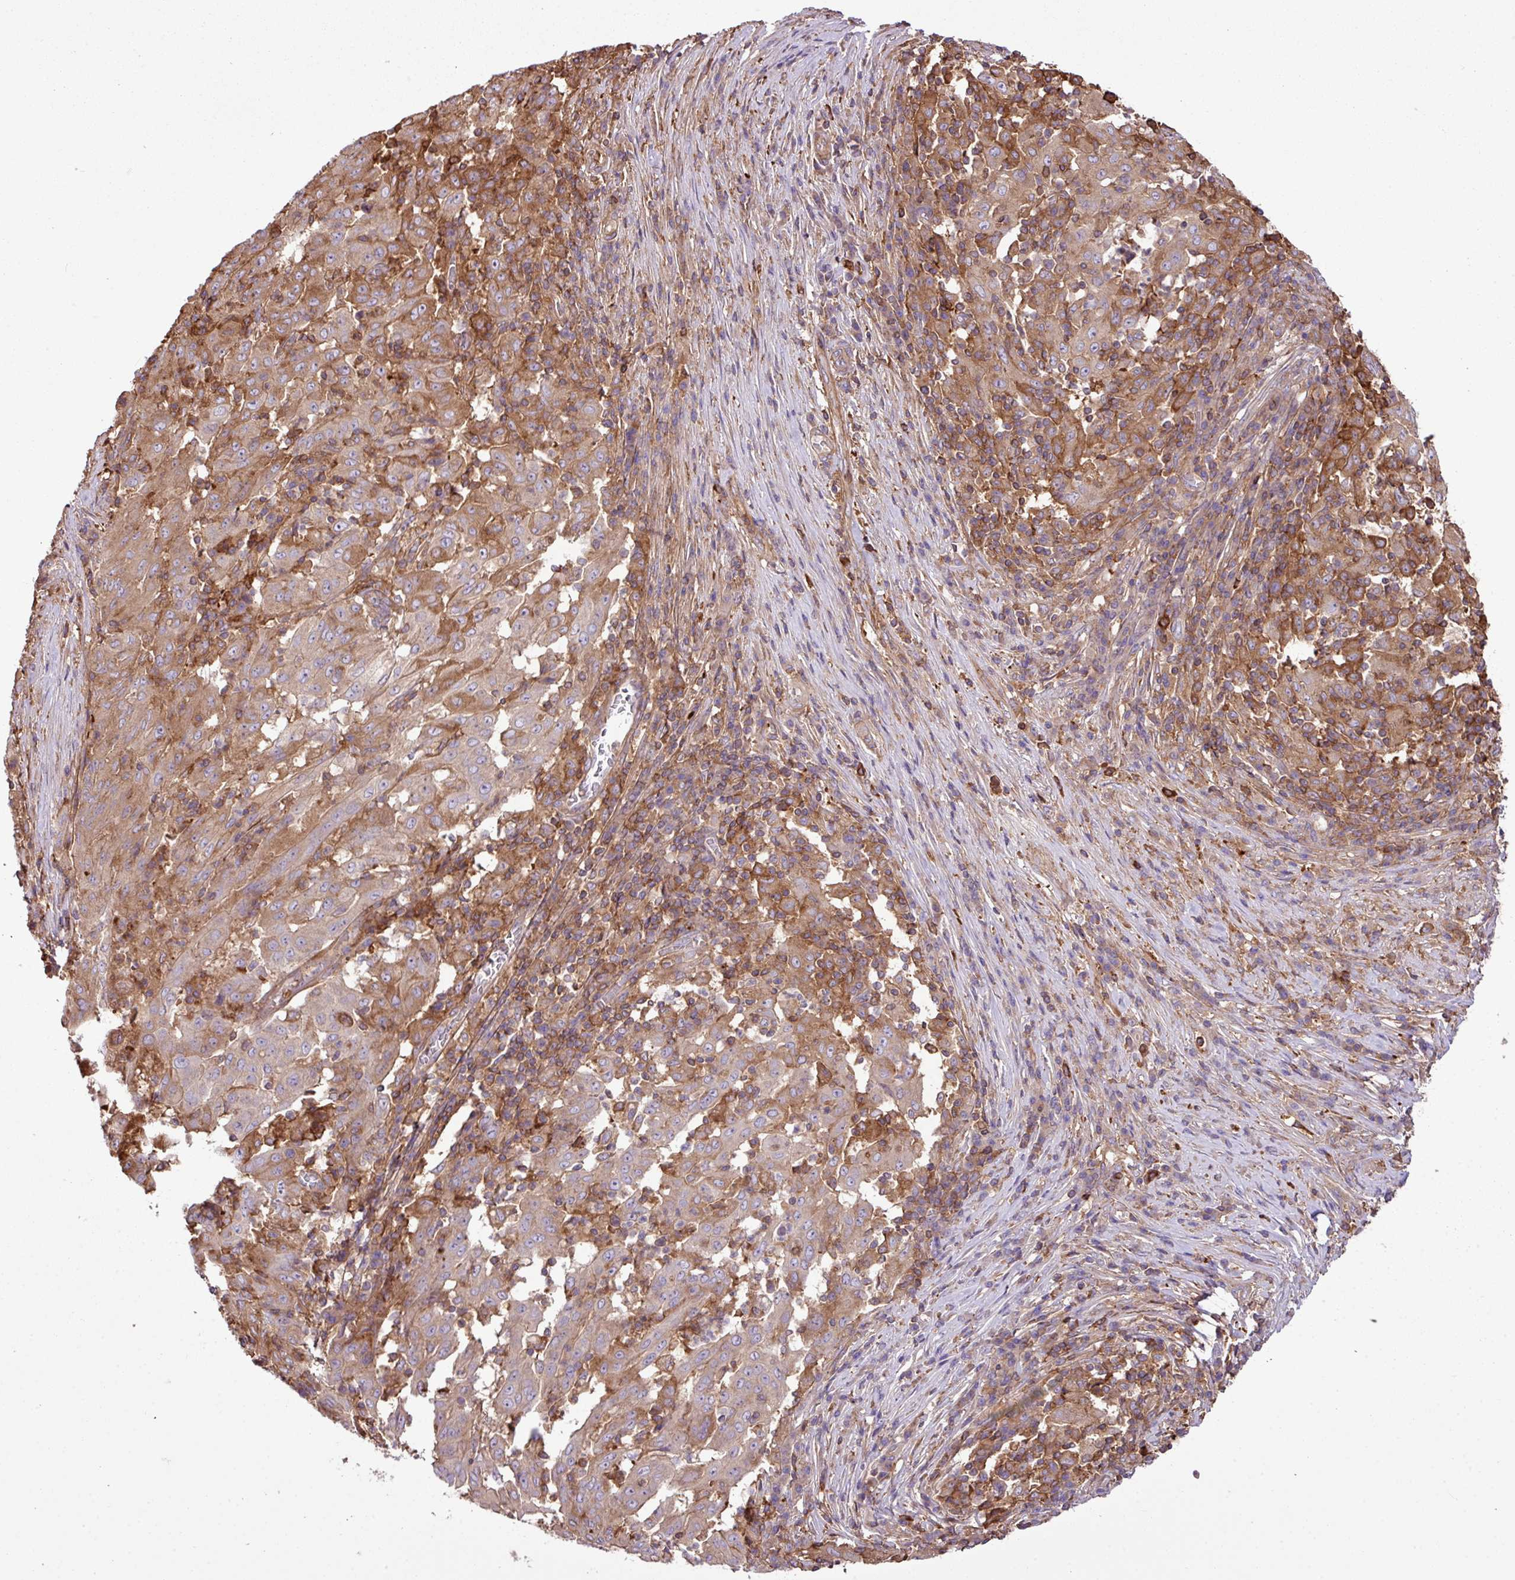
{"staining": {"intensity": "moderate", "quantity": "<25%", "location": "cytoplasmic/membranous"}, "tissue": "pancreatic cancer", "cell_type": "Tumor cells", "image_type": "cancer", "snomed": [{"axis": "morphology", "description": "Adenocarcinoma, NOS"}, {"axis": "topography", "description": "Pancreas"}], "caption": "Pancreatic cancer stained with DAB immunohistochemistry demonstrates low levels of moderate cytoplasmic/membranous staining in approximately <25% of tumor cells.", "gene": "PGAP6", "patient": {"sex": "male", "age": 63}}